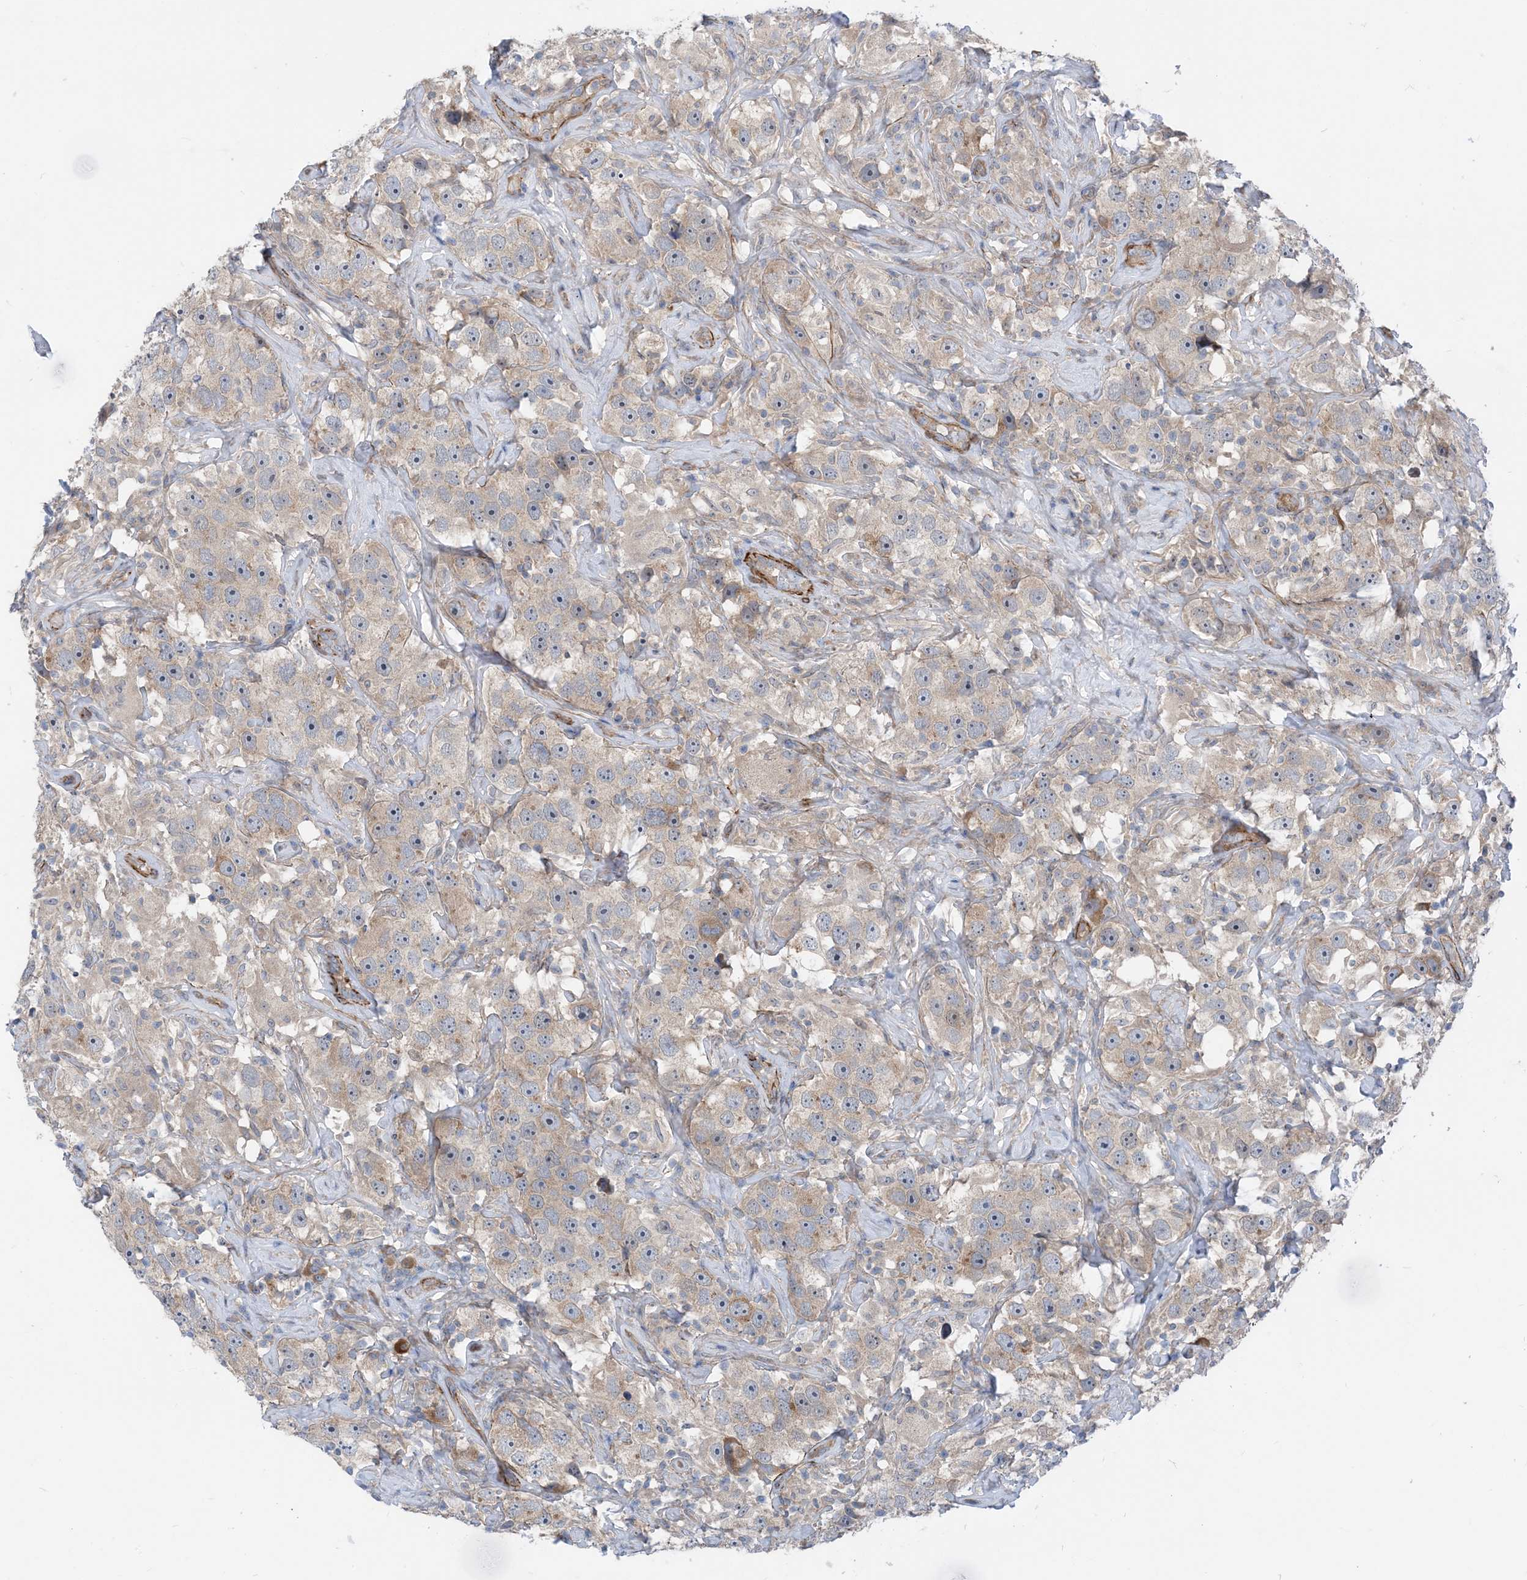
{"staining": {"intensity": "weak", "quantity": "25%-75%", "location": "cytoplasmic/membranous"}, "tissue": "testis cancer", "cell_type": "Tumor cells", "image_type": "cancer", "snomed": [{"axis": "morphology", "description": "Seminoma, NOS"}, {"axis": "topography", "description": "Testis"}], "caption": "The photomicrograph shows immunohistochemical staining of testis cancer (seminoma). There is weak cytoplasmic/membranous expression is identified in about 25%-75% of tumor cells. (DAB (3,3'-diaminobenzidine) IHC, brown staining for protein, blue staining for nuclei).", "gene": "PLEKHA3", "patient": {"sex": "male", "age": 49}}